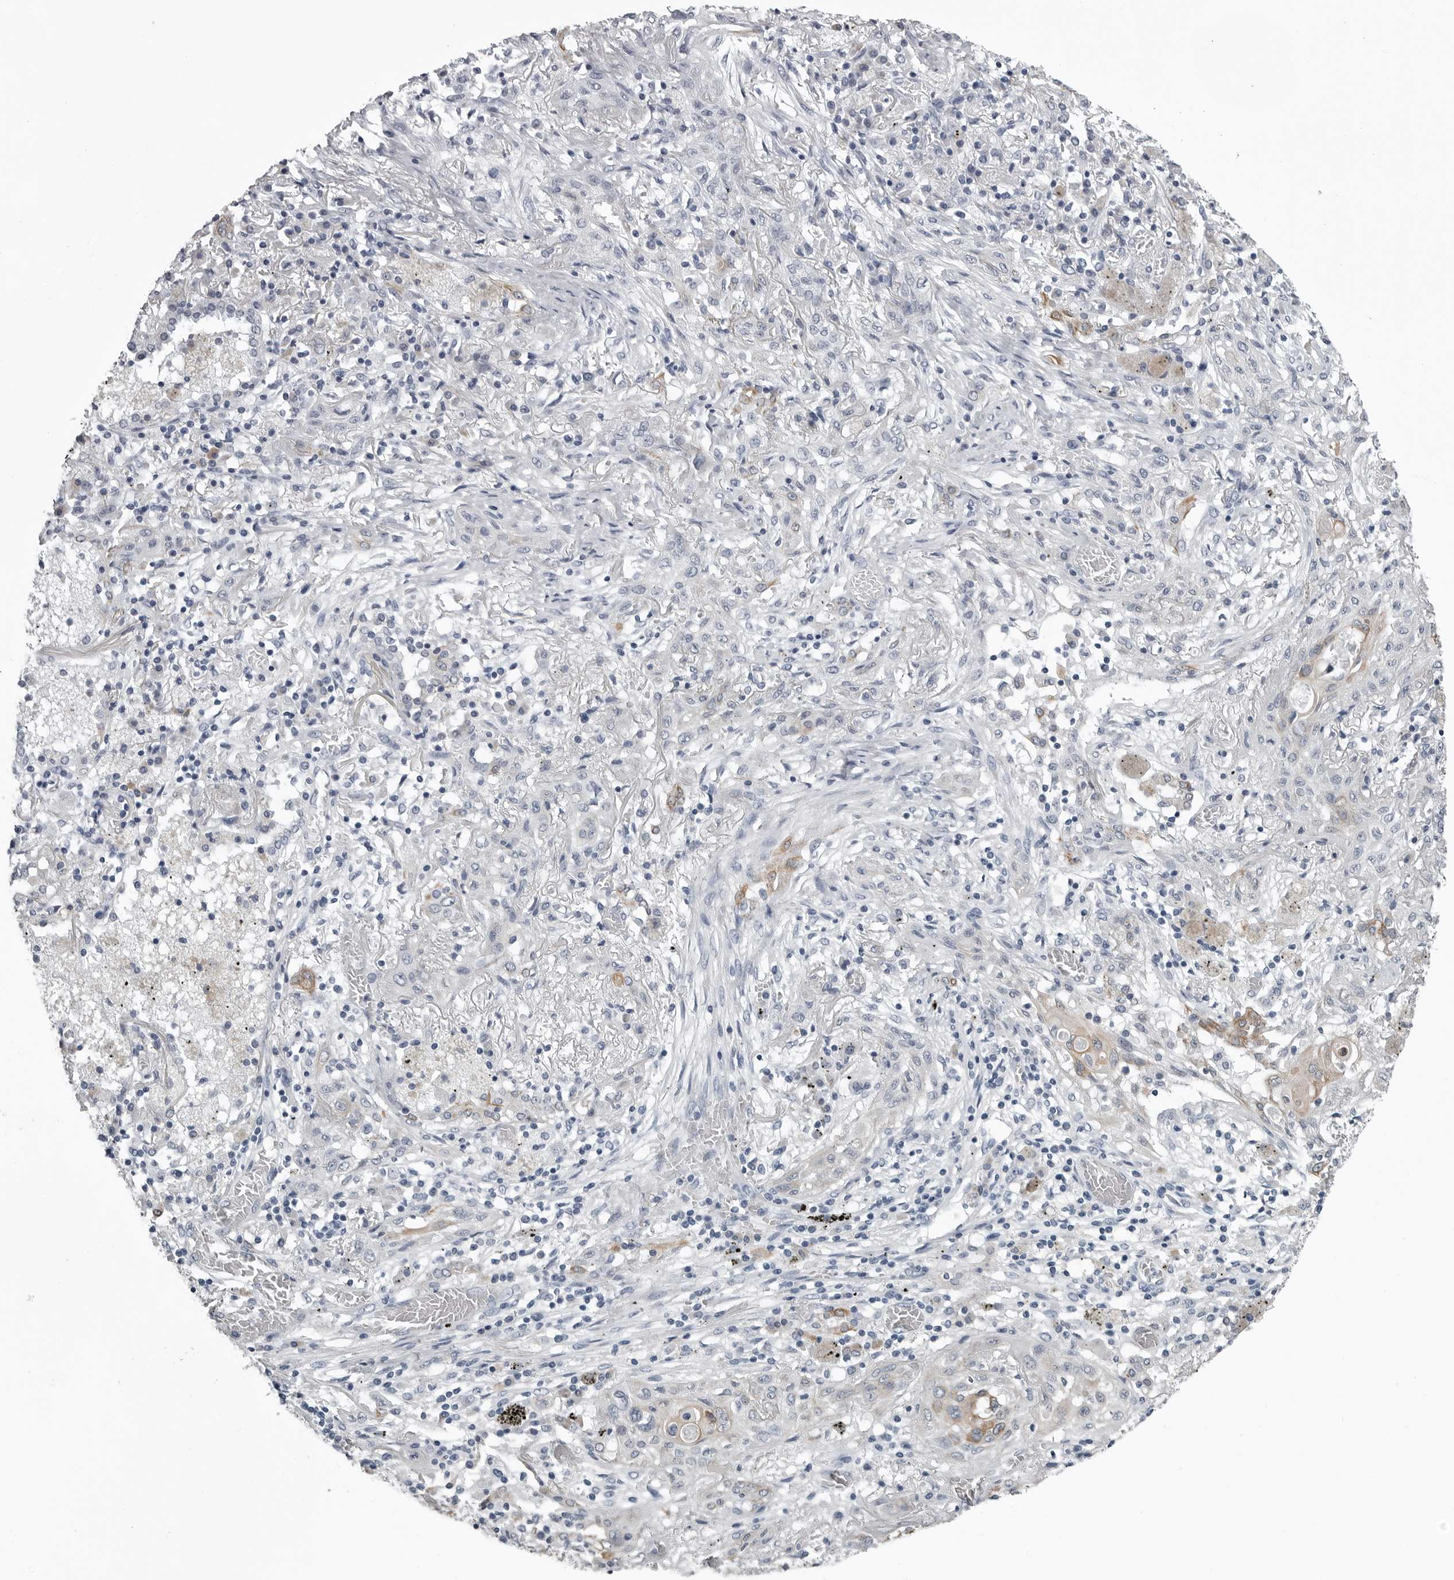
{"staining": {"intensity": "weak", "quantity": "<25%", "location": "cytoplasmic/membranous"}, "tissue": "lung cancer", "cell_type": "Tumor cells", "image_type": "cancer", "snomed": [{"axis": "morphology", "description": "Squamous cell carcinoma, NOS"}, {"axis": "topography", "description": "Lung"}], "caption": "Immunohistochemistry histopathology image of lung squamous cell carcinoma stained for a protein (brown), which reveals no expression in tumor cells.", "gene": "MYOC", "patient": {"sex": "female", "age": 47}}